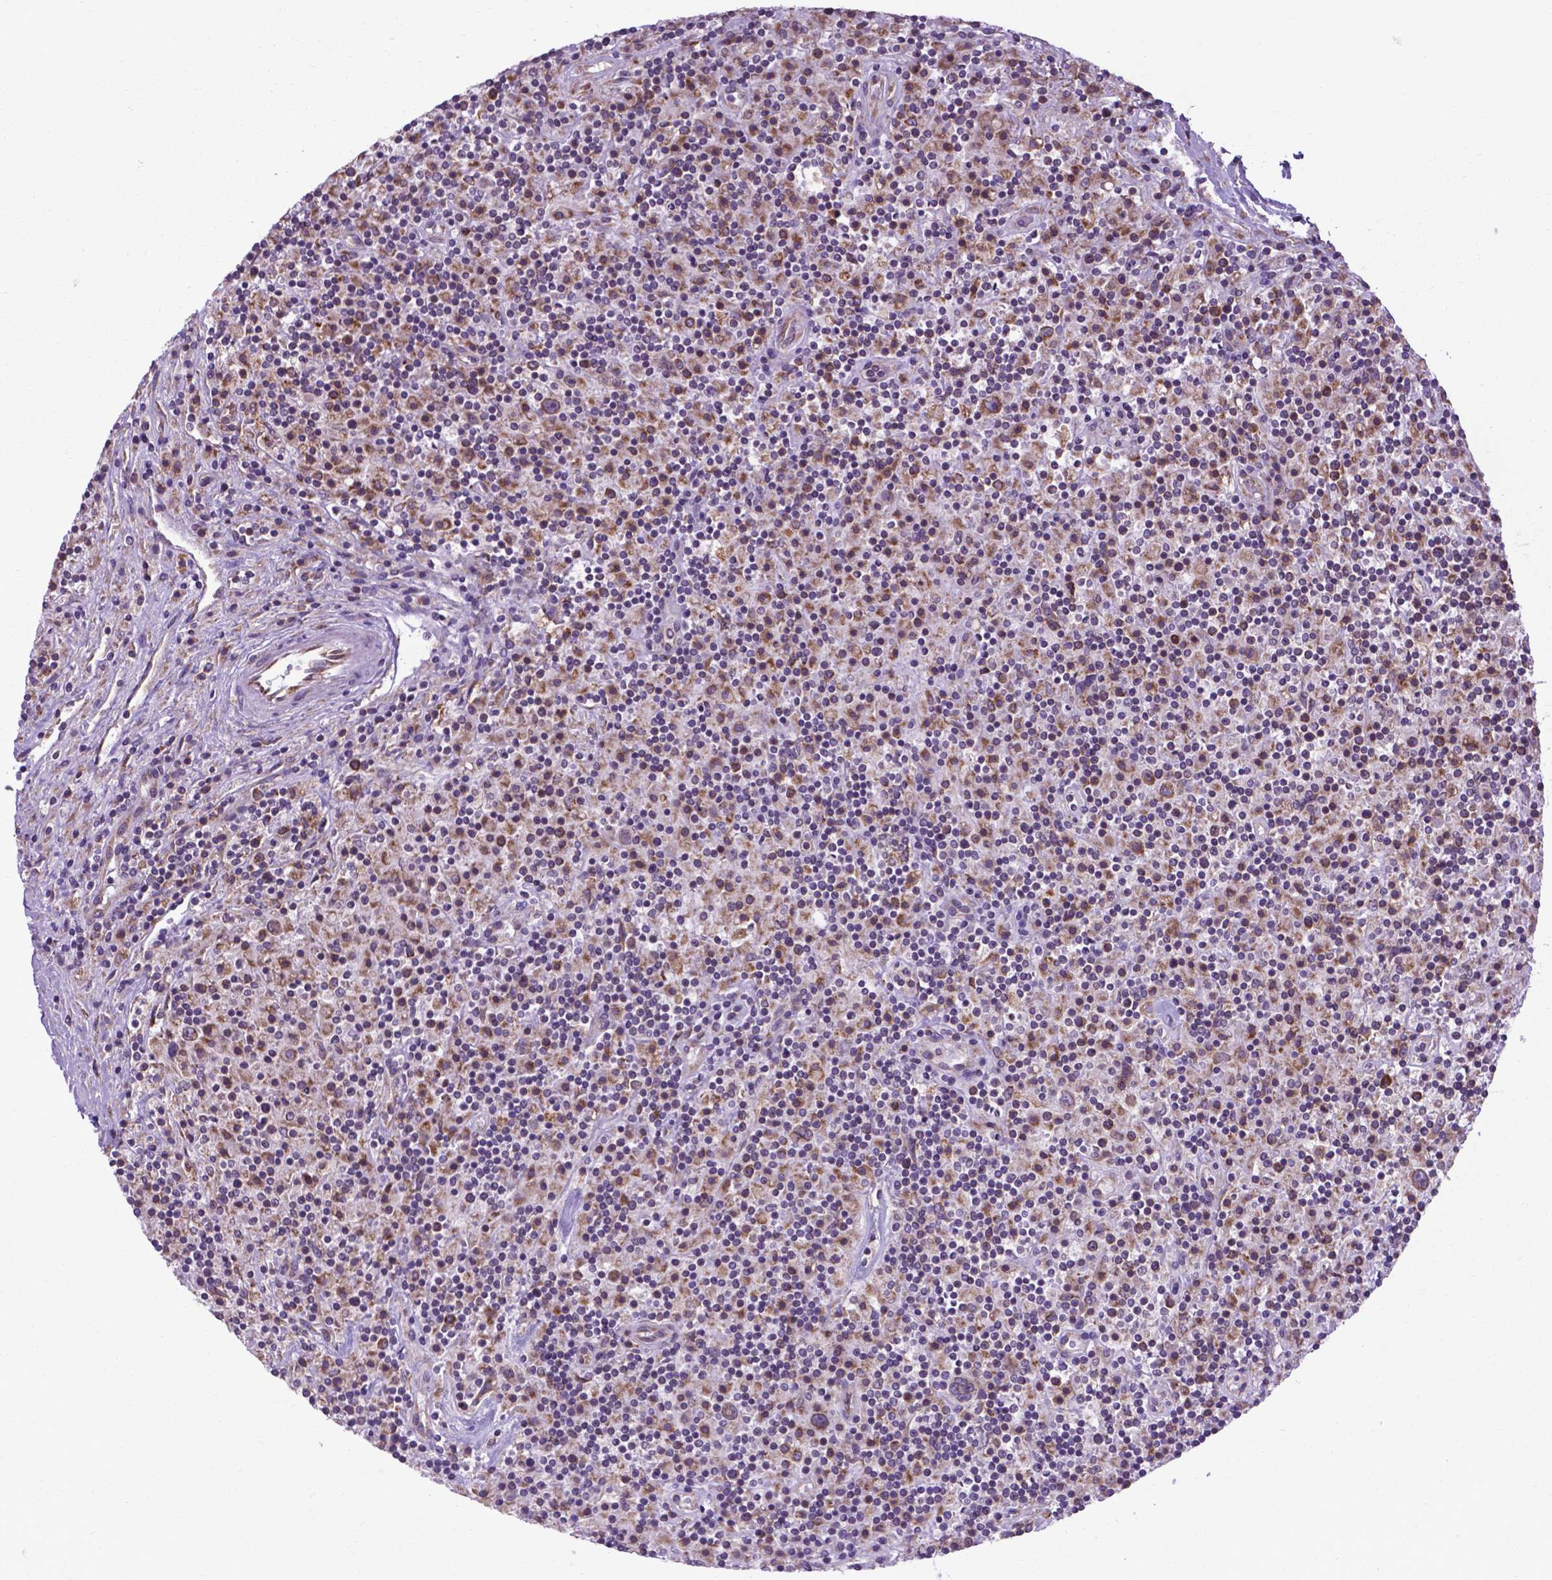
{"staining": {"intensity": "weak", "quantity": ">75%", "location": "cytoplasmic/membranous"}, "tissue": "lymphoma", "cell_type": "Tumor cells", "image_type": "cancer", "snomed": [{"axis": "morphology", "description": "Hodgkin's disease, NOS"}, {"axis": "topography", "description": "Lymph node"}], "caption": "Immunohistochemical staining of human lymphoma reveals low levels of weak cytoplasmic/membranous protein positivity in approximately >75% of tumor cells.", "gene": "WDR83OS", "patient": {"sex": "male", "age": 70}}